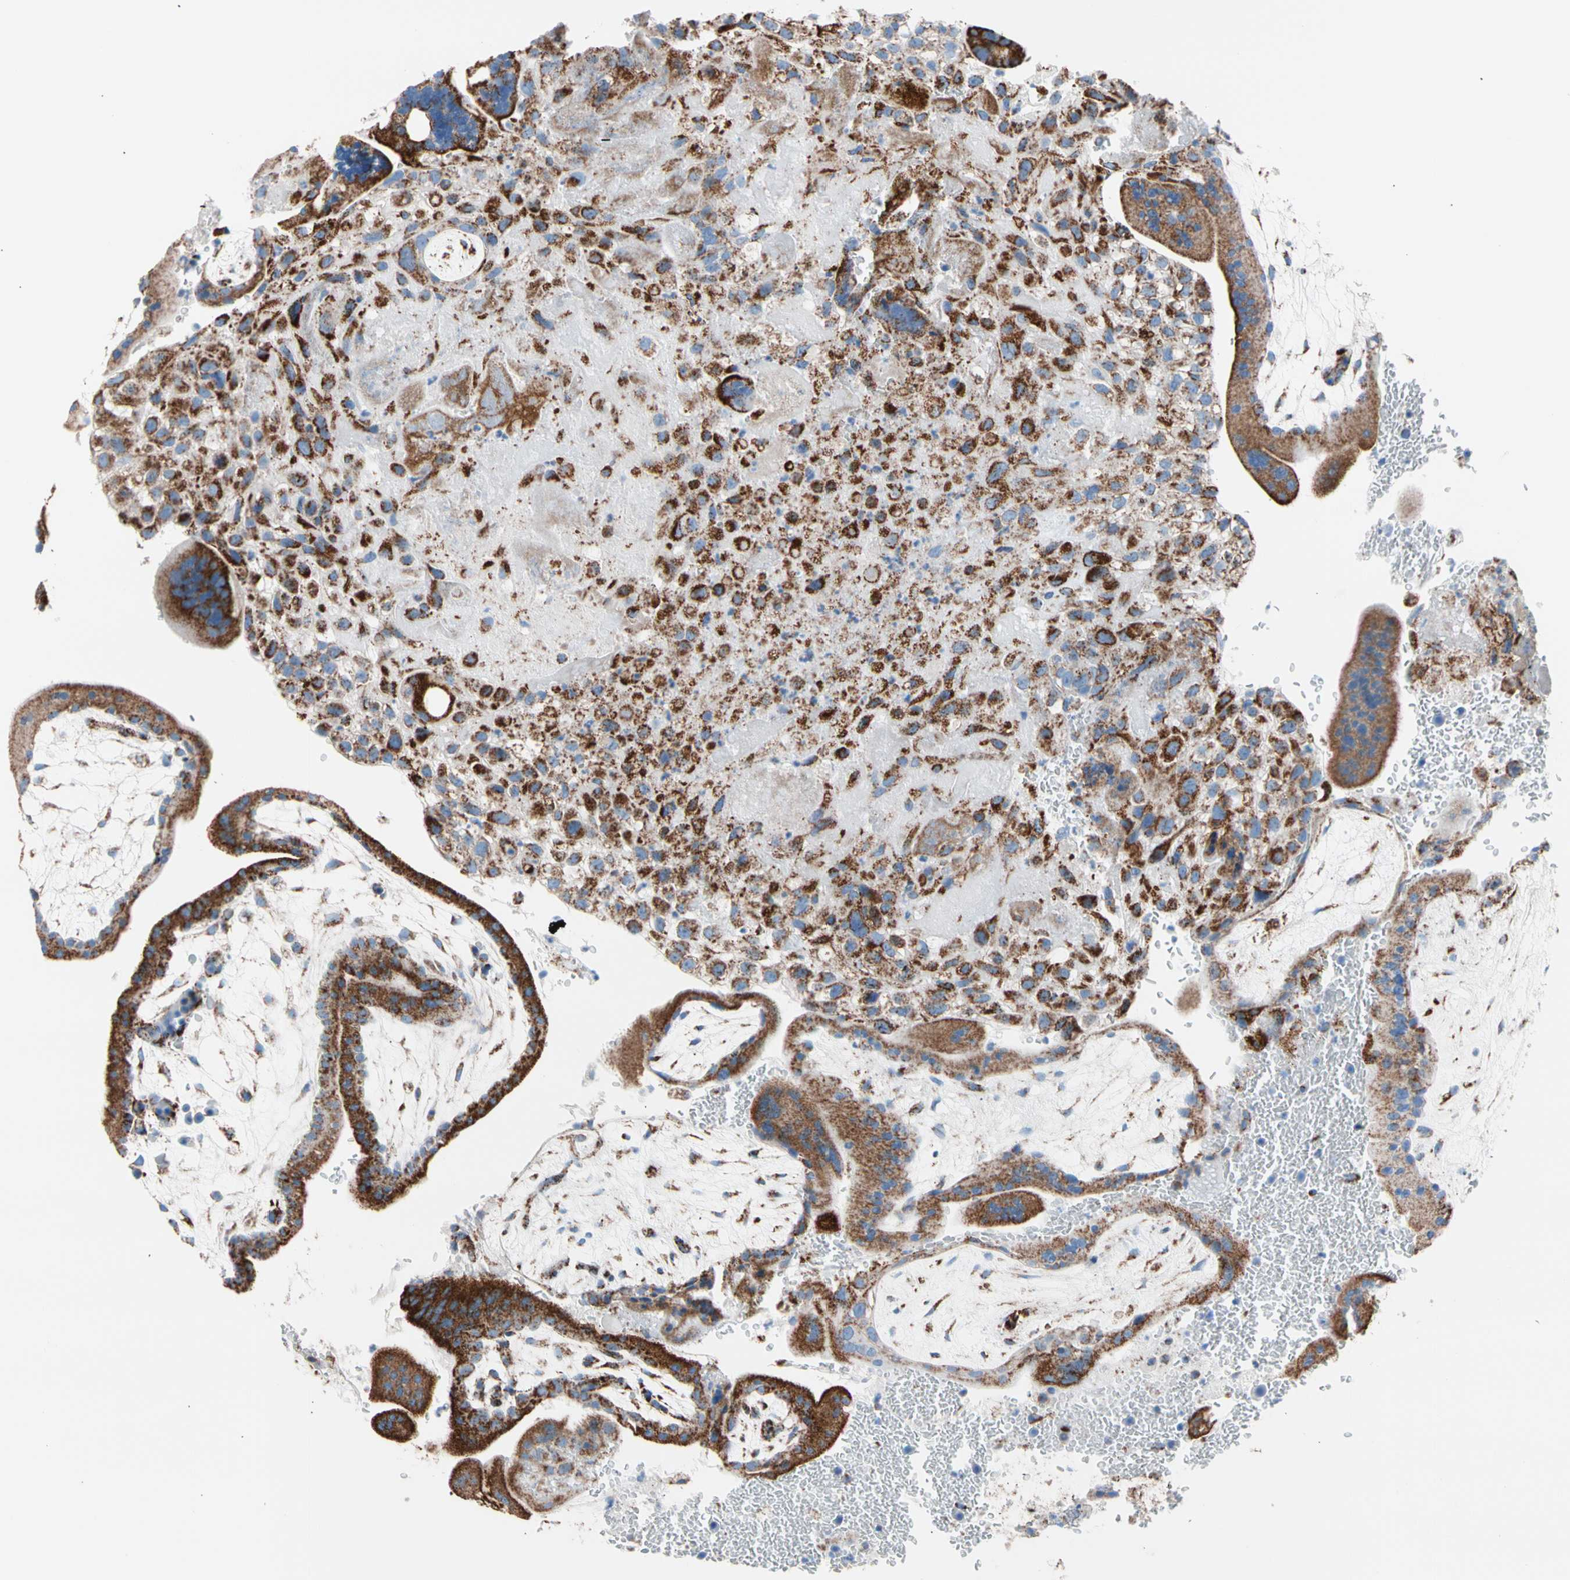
{"staining": {"intensity": "strong", "quantity": ">75%", "location": "cytoplasmic/membranous"}, "tissue": "placenta", "cell_type": "Decidual cells", "image_type": "normal", "snomed": [{"axis": "morphology", "description": "Normal tissue, NOS"}, {"axis": "topography", "description": "Placenta"}], "caption": "This photomicrograph exhibits IHC staining of unremarkable human placenta, with high strong cytoplasmic/membranous positivity in about >75% of decidual cells.", "gene": "HK1", "patient": {"sex": "female", "age": 35}}